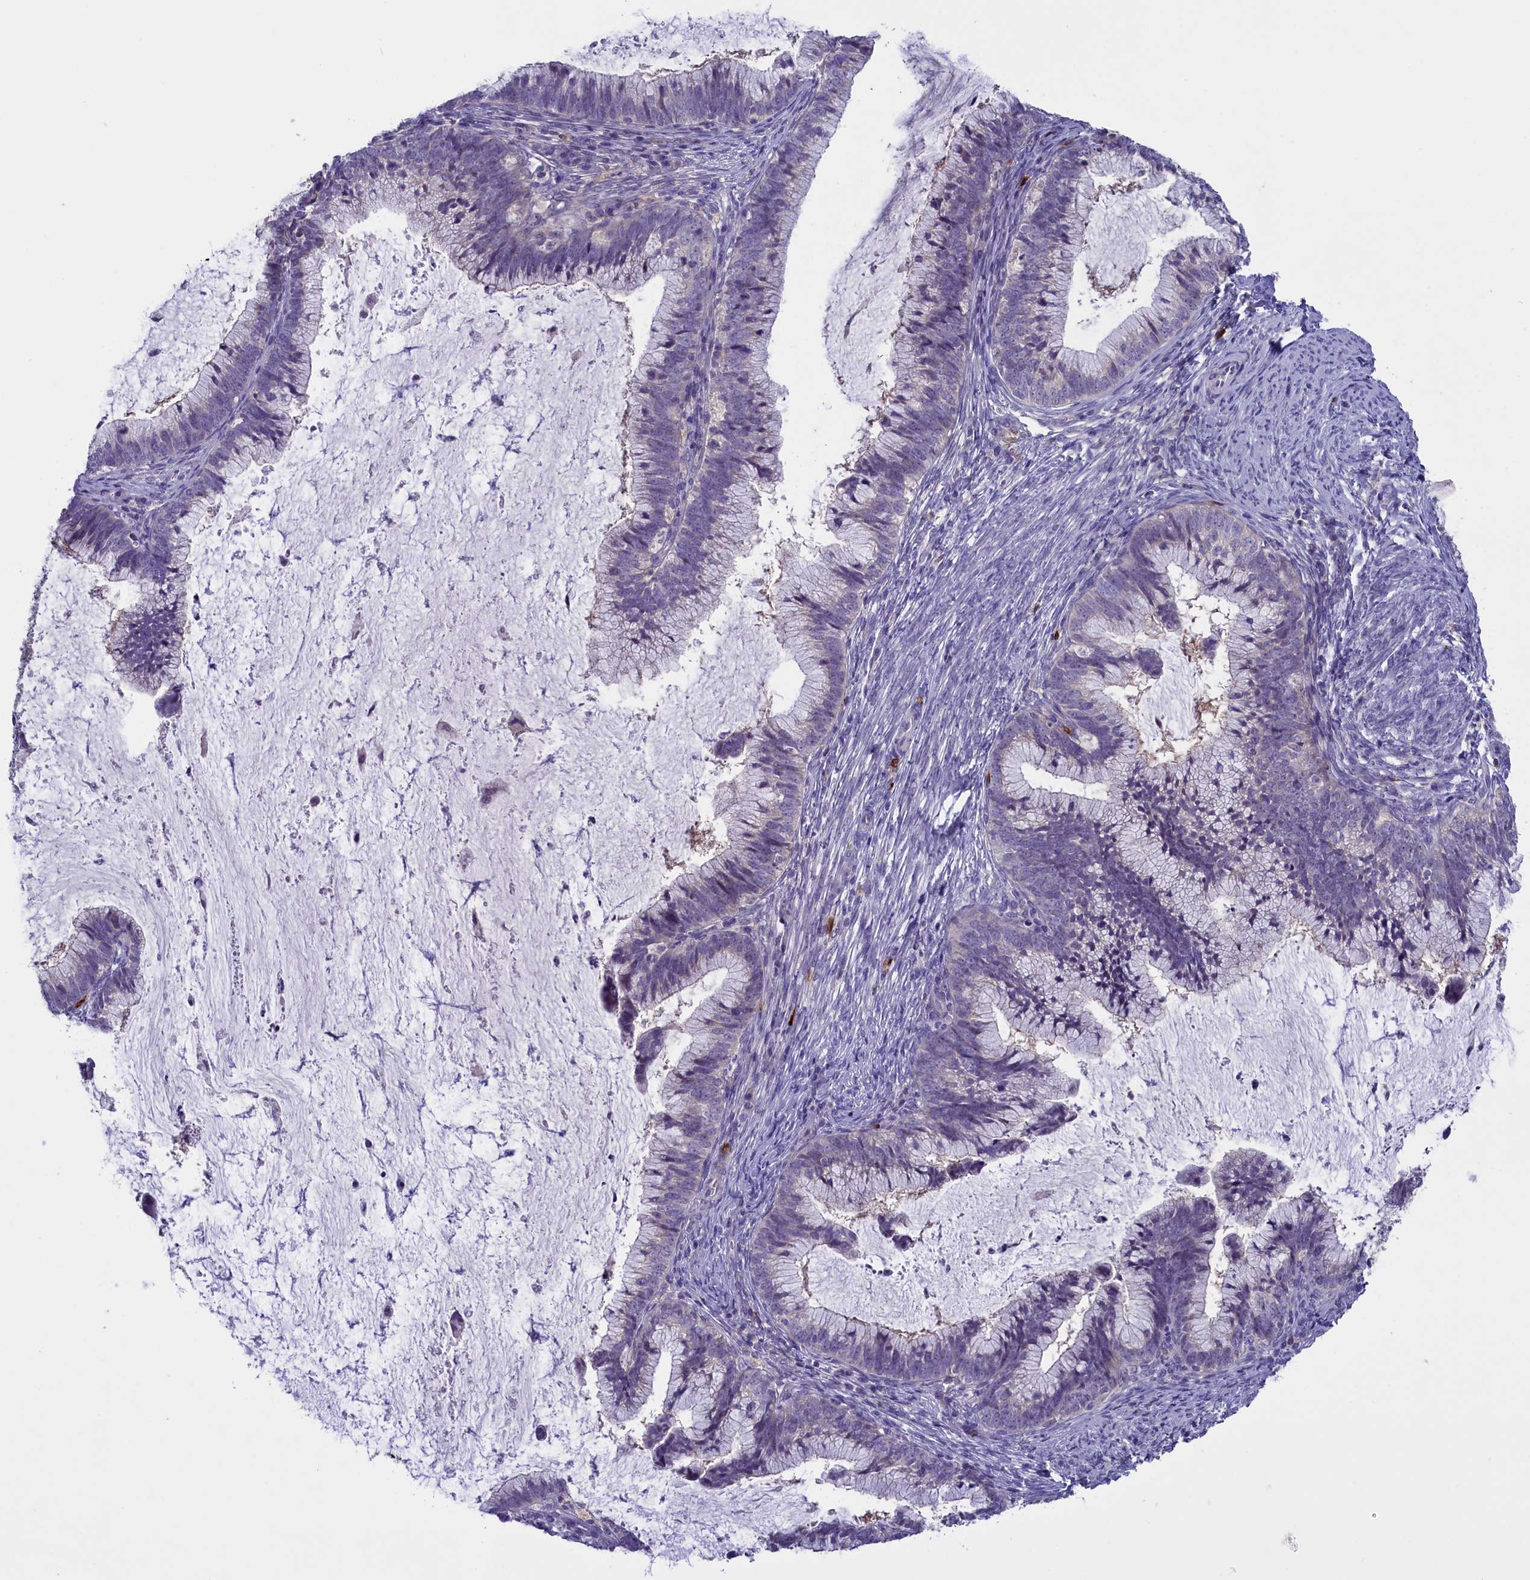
{"staining": {"intensity": "negative", "quantity": "none", "location": "none"}, "tissue": "cervical cancer", "cell_type": "Tumor cells", "image_type": "cancer", "snomed": [{"axis": "morphology", "description": "Adenocarcinoma, NOS"}, {"axis": "topography", "description": "Cervix"}], "caption": "High magnification brightfield microscopy of cervical cancer (adenocarcinoma) stained with DAB (brown) and counterstained with hematoxylin (blue): tumor cells show no significant expression.", "gene": "ENPP6", "patient": {"sex": "female", "age": 36}}